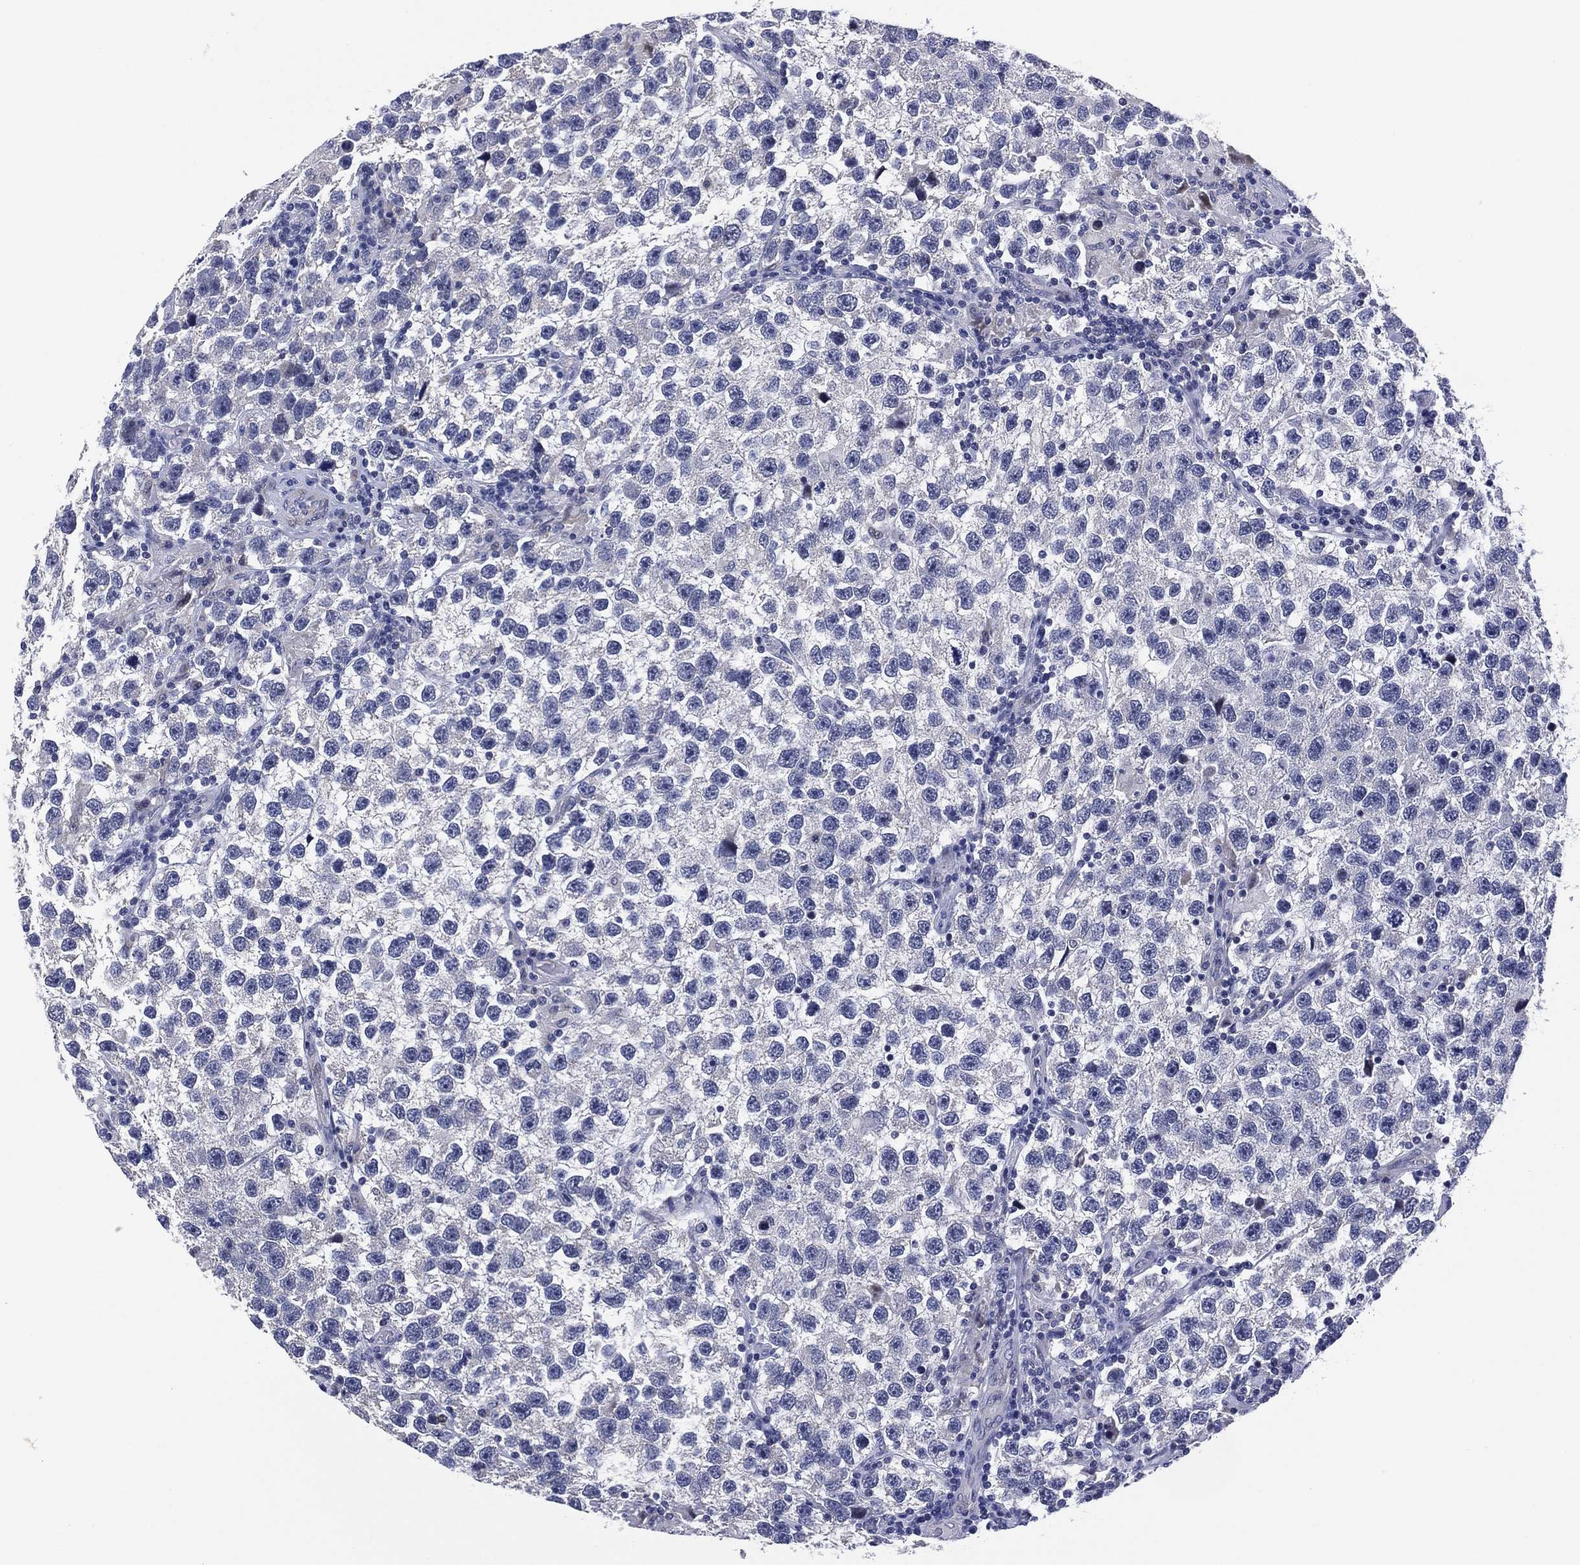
{"staining": {"intensity": "negative", "quantity": "none", "location": "none"}, "tissue": "testis cancer", "cell_type": "Tumor cells", "image_type": "cancer", "snomed": [{"axis": "morphology", "description": "Seminoma, NOS"}, {"axis": "topography", "description": "Testis"}], "caption": "An image of human seminoma (testis) is negative for staining in tumor cells.", "gene": "CLIP3", "patient": {"sex": "male", "age": 26}}